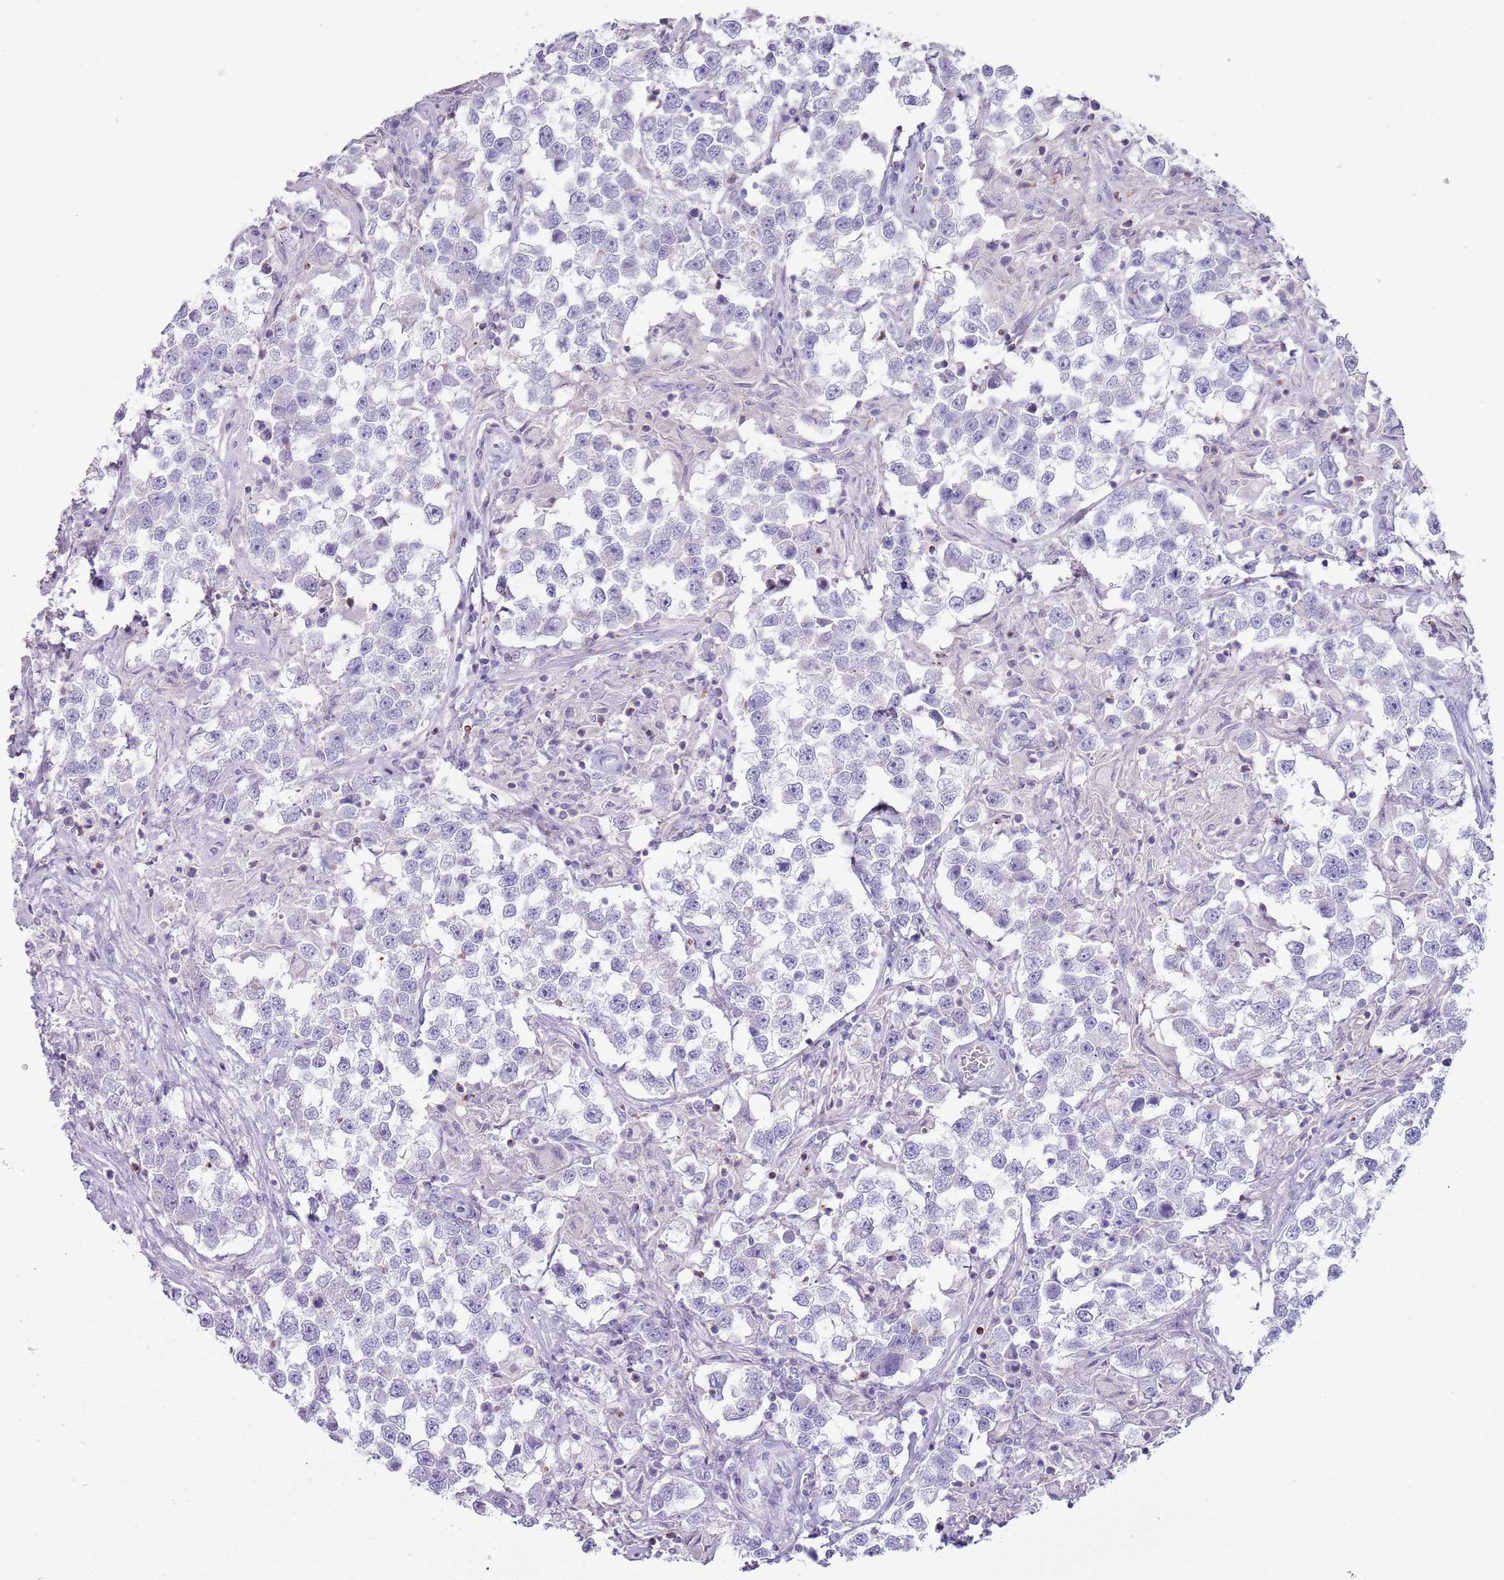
{"staining": {"intensity": "negative", "quantity": "none", "location": "none"}, "tissue": "testis cancer", "cell_type": "Tumor cells", "image_type": "cancer", "snomed": [{"axis": "morphology", "description": "Seminoma, NOS"}, {"axis": "topography", "description": "Testis"}], "caption": "Testis cancer (seminoma) stained for a protein using immunohistochemistry (IHC) reveals no staining tumor cells.", "gene": "NBPF20", "patient": {"sex": "male", "age": 46}}